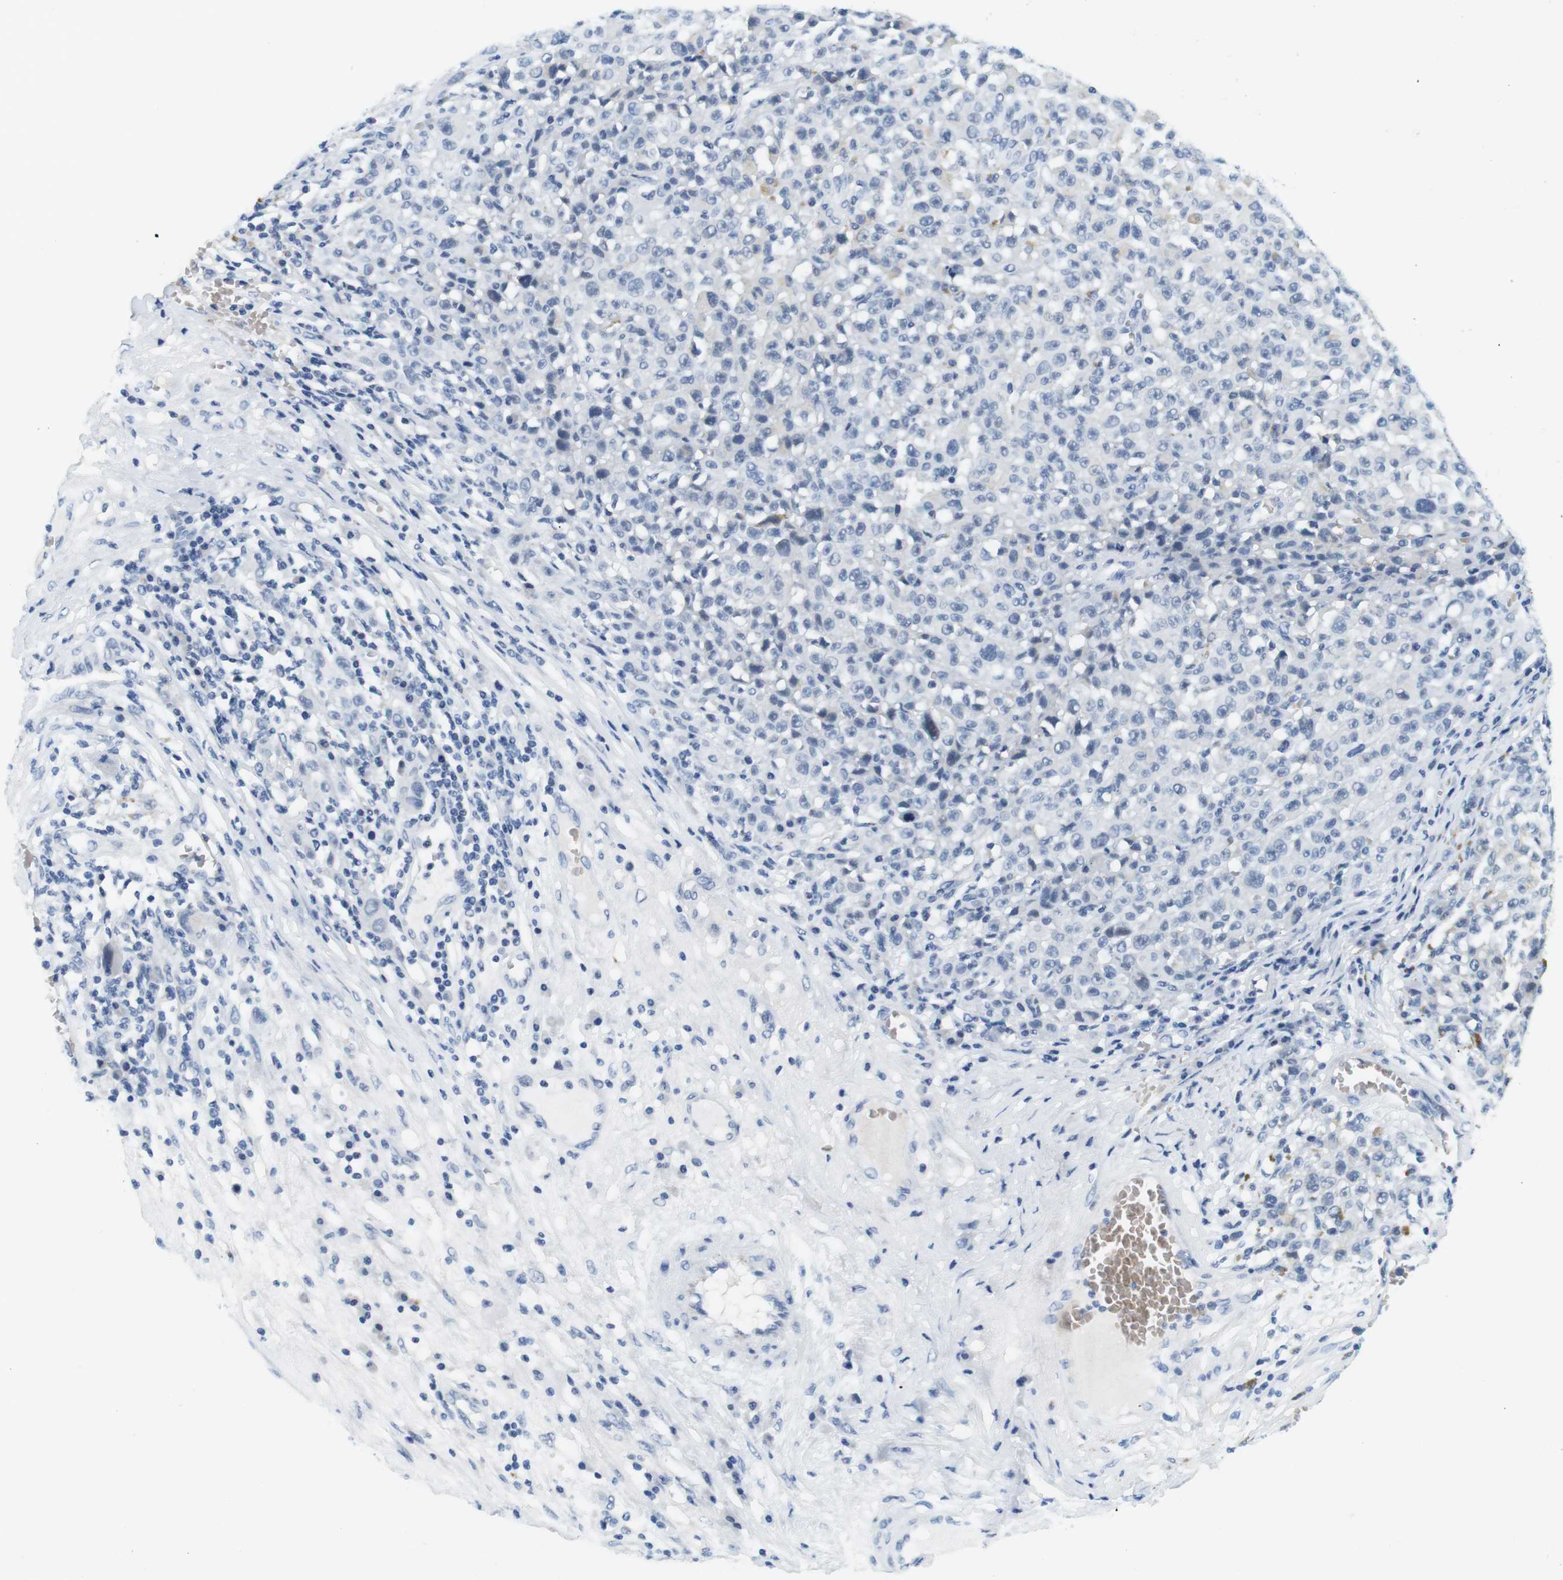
{"staining": {"intensity": "weak", "quantity": "25%-75%", "location": "nuclear"}, "tissue": "melanoma", "cell_type": "Tumor cells", "image_type": "cancer", "snomed": [{"axis": "morphology", "description": "Malignant melanoma, NOS"}, {"axis": "topography", "description": "Skin"}], "caption": "Malignant melanoma stained with immunohistochemistry (IHC) reveals weak nuclear positivity in about 25%-75% of tumor cells.", "gene": "TFAP2C", "patient": {"sex": "female", "age": 82}}